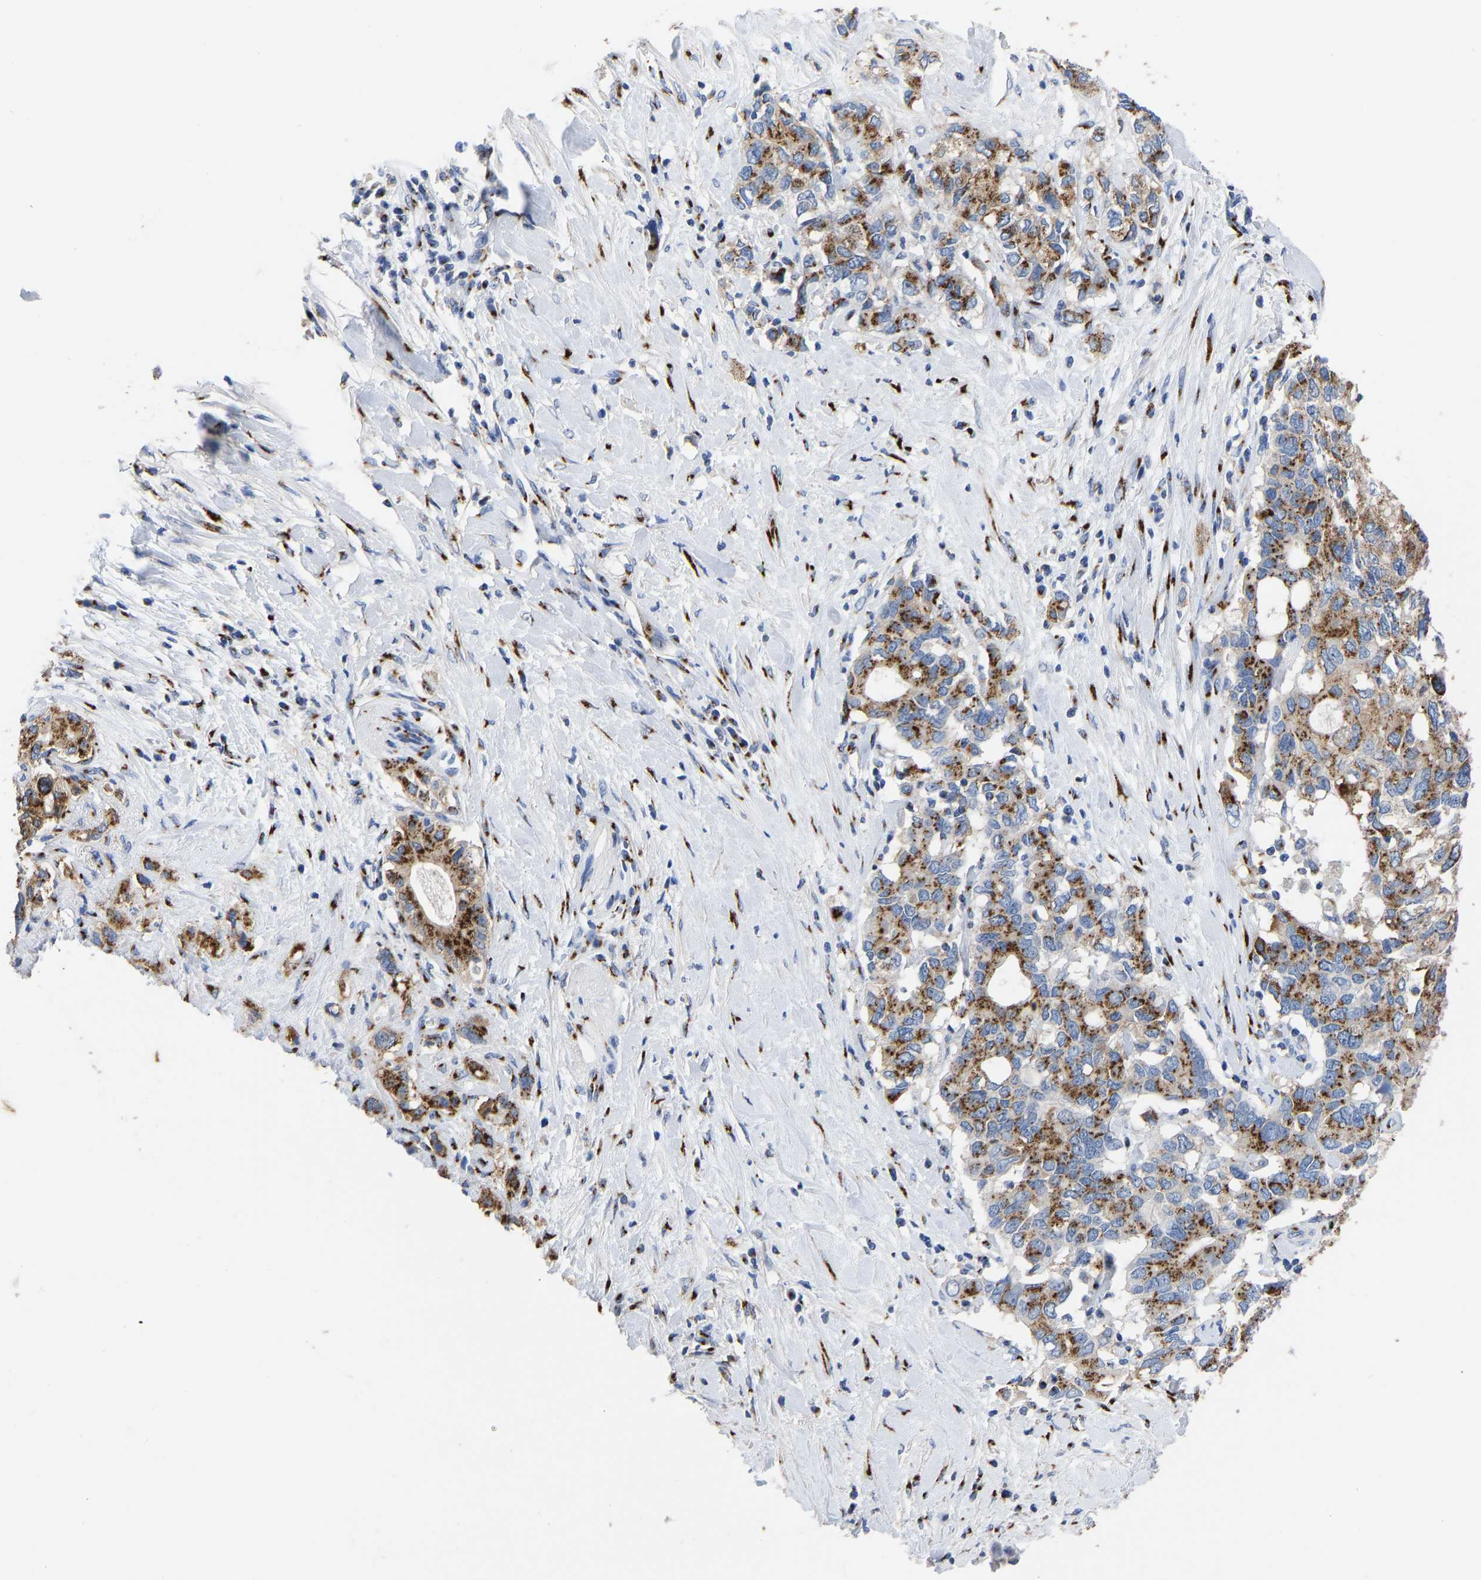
{"staining": {"intensity": "moderate", "quantity": ">75%", "location": "cytoplasmic/membranous"}, "tissue": "pancreatic cancer", "cell_type": "Tumor cells", "image_type": "cancer", "snomed": [{"axis": "morphology", "description": "Adenocarcinoma, NOS"}, {"axis": "topography", "description": "Pancreas"}], "caption": "Immunohistochemical staining of pancreatic cancer demonstrates medium levels of moderate cytoplasmic/membranous protein staining in approximately >75% of tumor cells.", "gene": "TMEM87A", "patient": {"sex": "female", "age": 56}}